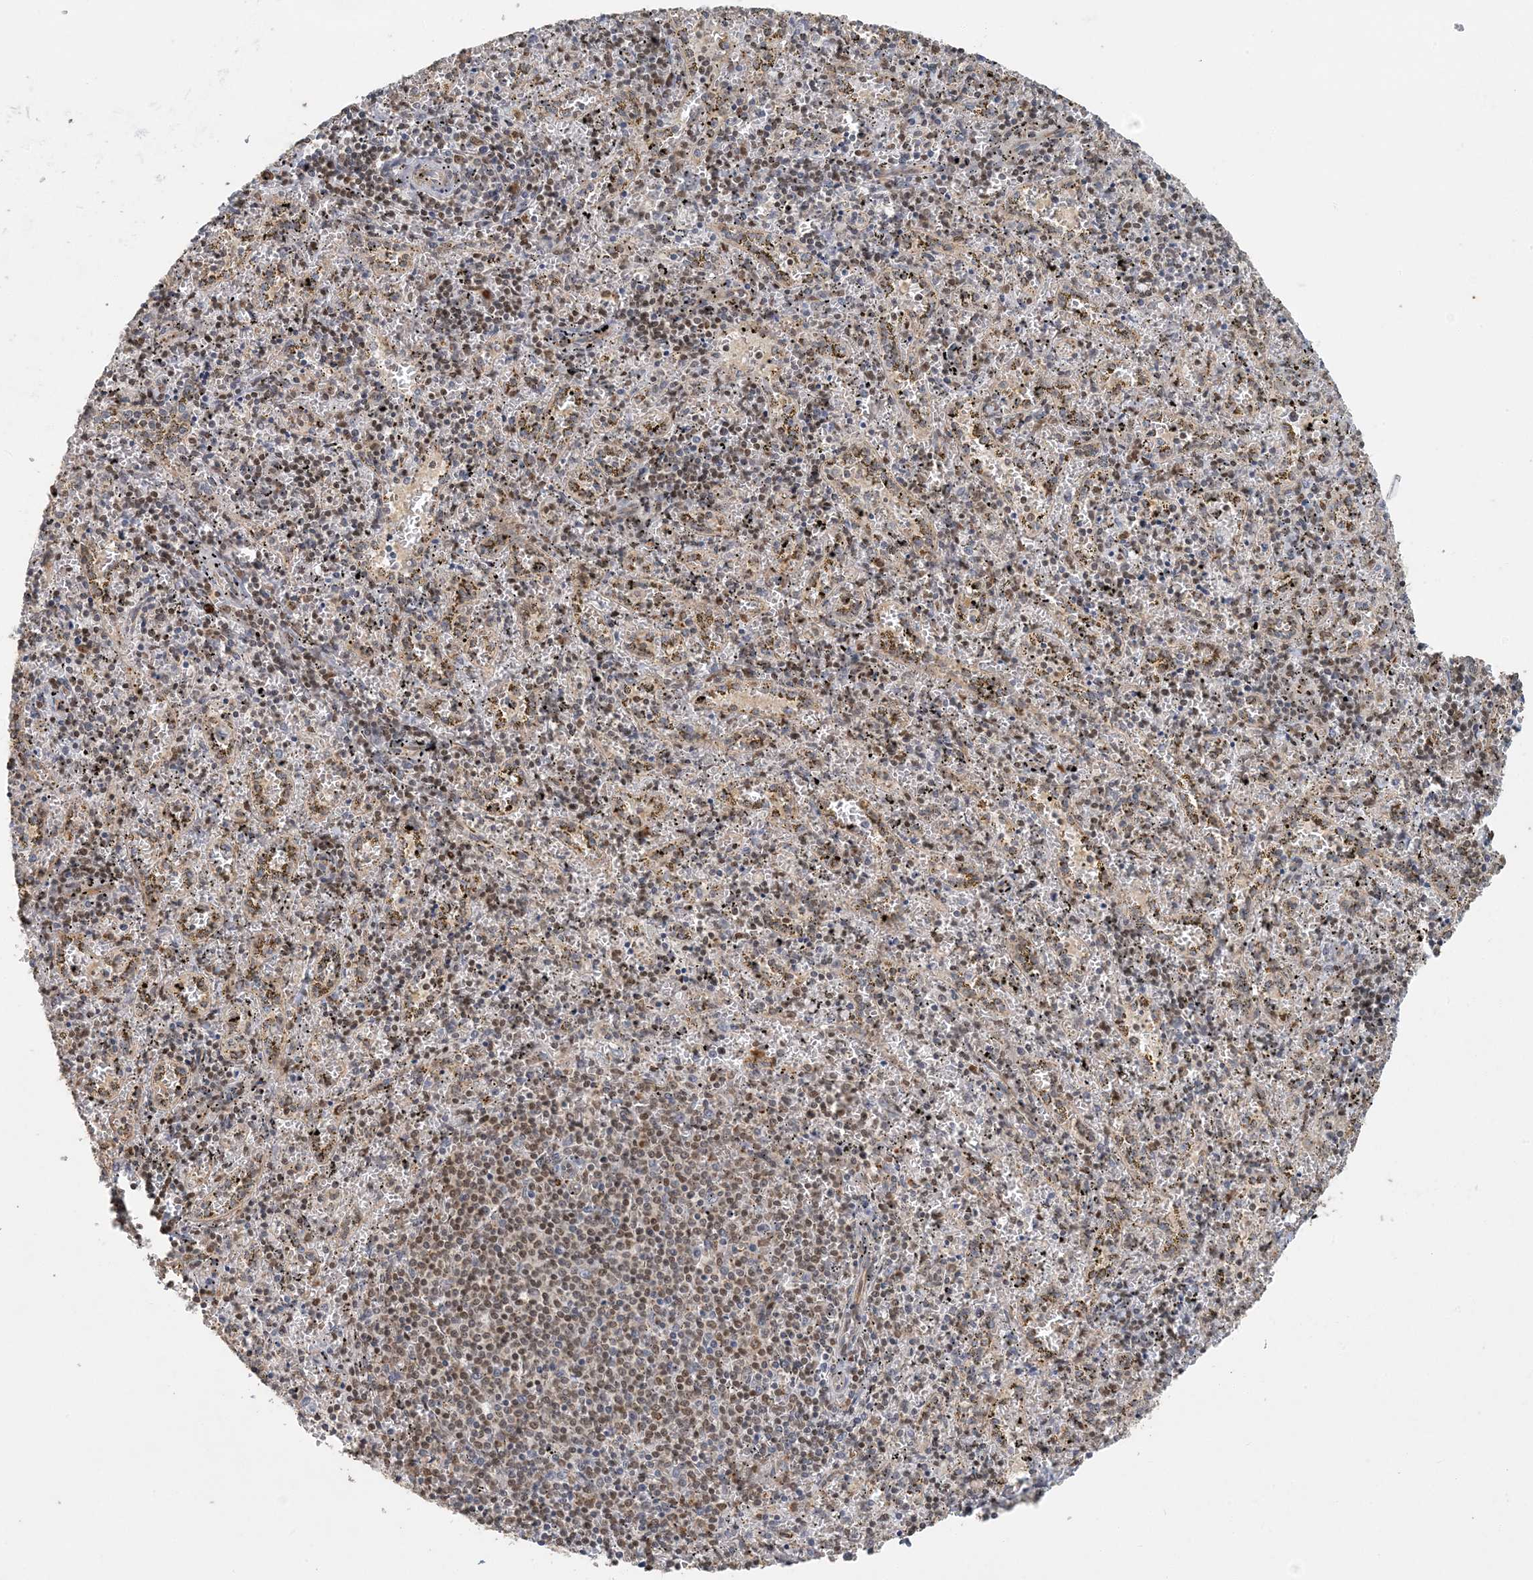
{"staining": {"intensity": "moderate", "quantity": "25%-75%", "location": "nuclear"}, "tissue": "spleen", "cell_type": "Cells in red pulp", "image_type": "normal", "snomed": [{"axis": "morphology", "description": "Normal tissue, NOS"}, {"axis": "topography", "description": "Spleen"}], "caption": "Immunohistochemistry (IHC) photomicrograph of normal spleen stained for a protein (brown), which demonstrates medium levels of moderate nuclear staining in about 25%-75% of cells in red pulp.", "gene": "AK9", "patient": {"sex": "male", "age": 11}}